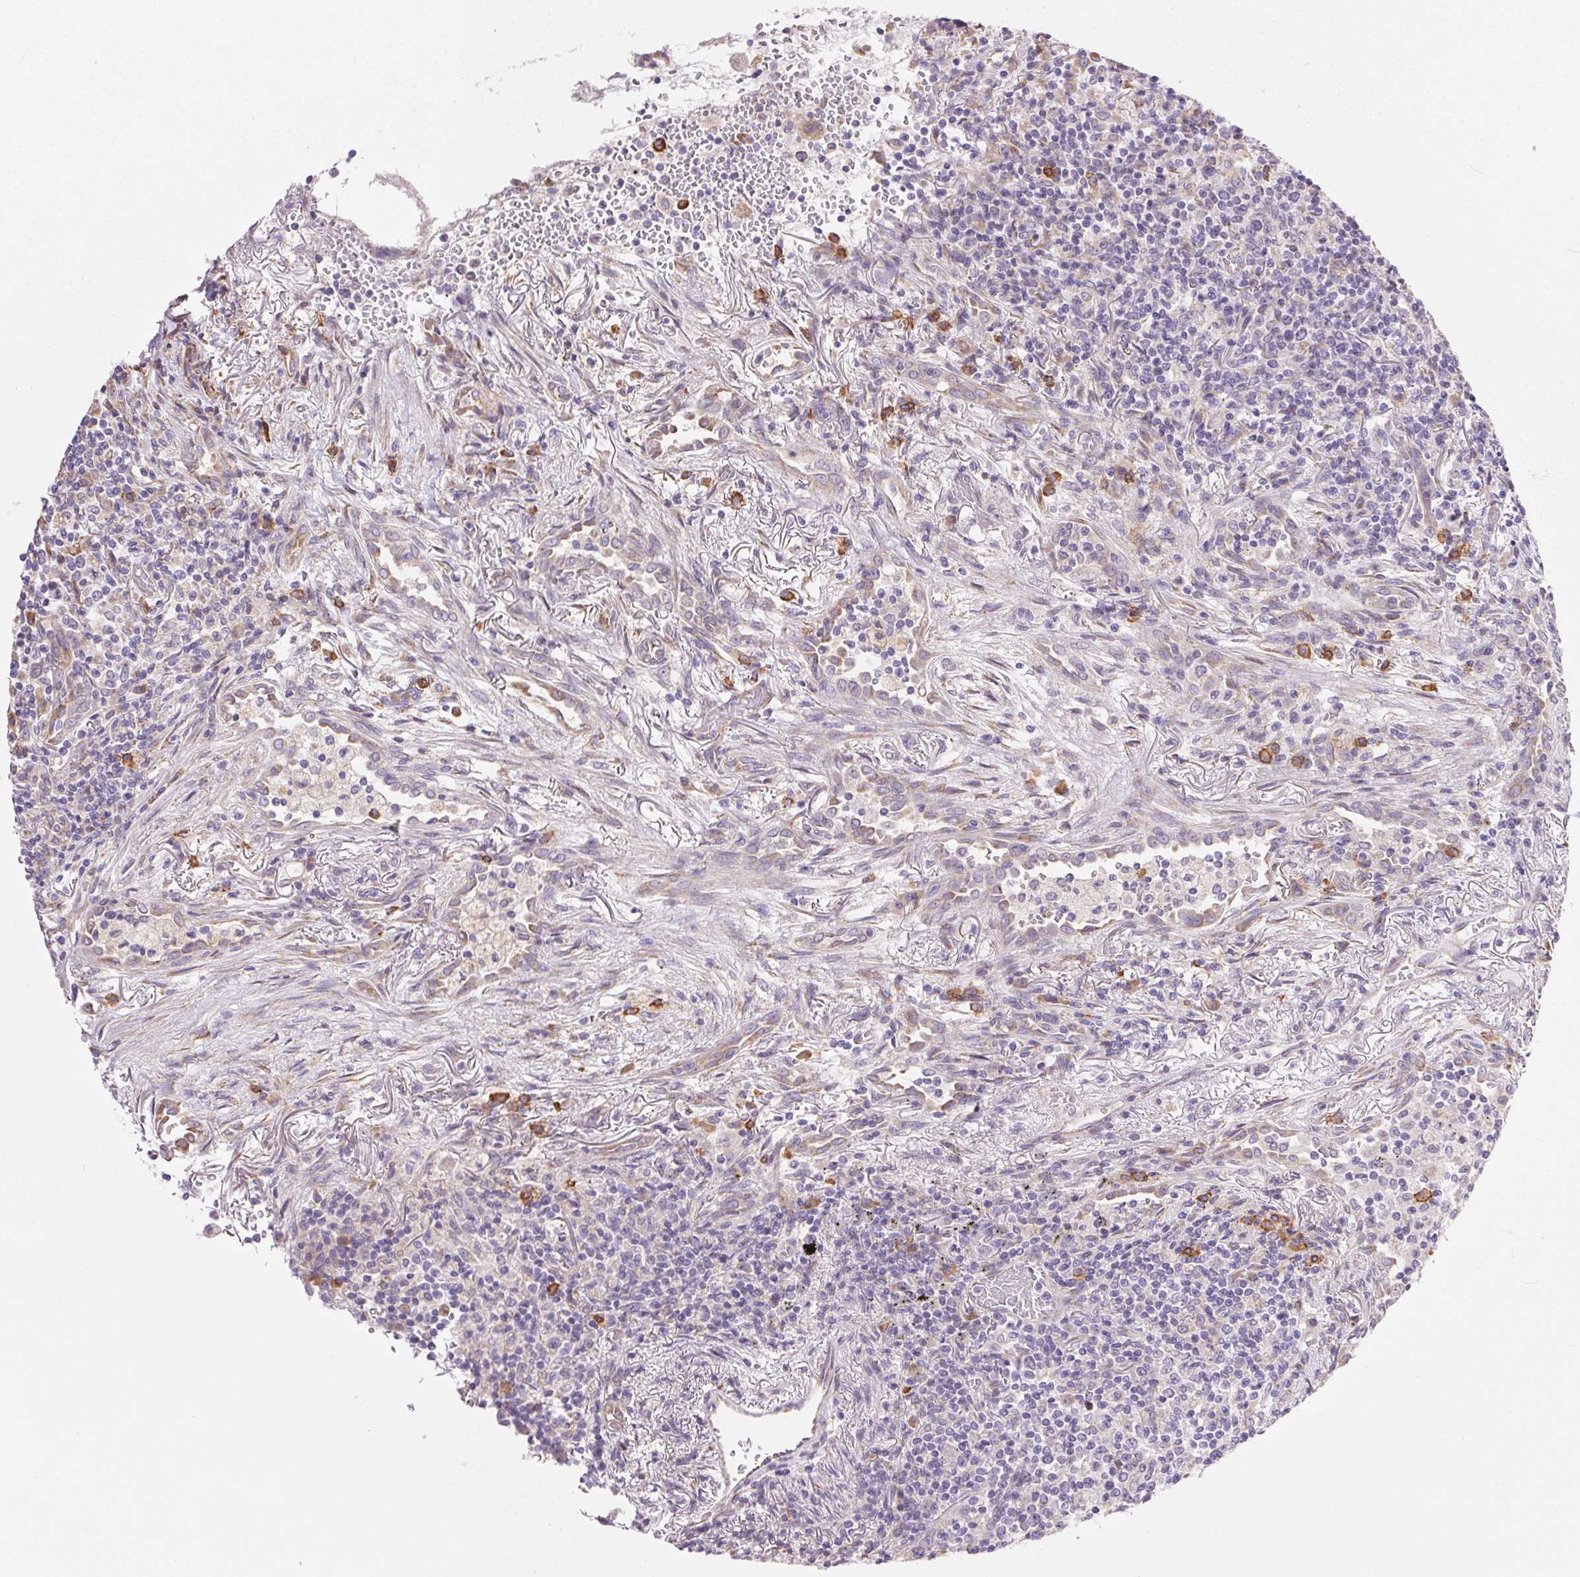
{"staining": {"intensity": "negative", "quantity": "none", "location": "none"}, "tissue": "lymphoma", "cell_type": "Tumor cells", "image_type": "cancer", "snomed": [{"axis": "morphology", "description": "Malignant lymphoma, non-Hodgkin's type, High grade"}, {"axis": "topography", "description": "Lung"}], "caption": "IHC micrograph of neoplastic tissue: lymphoma stained with DAB demonstrates no significant protein positivity in tumor cells.", "gene": "SNX31", "patient": {"sex": "male", "age": 79}}